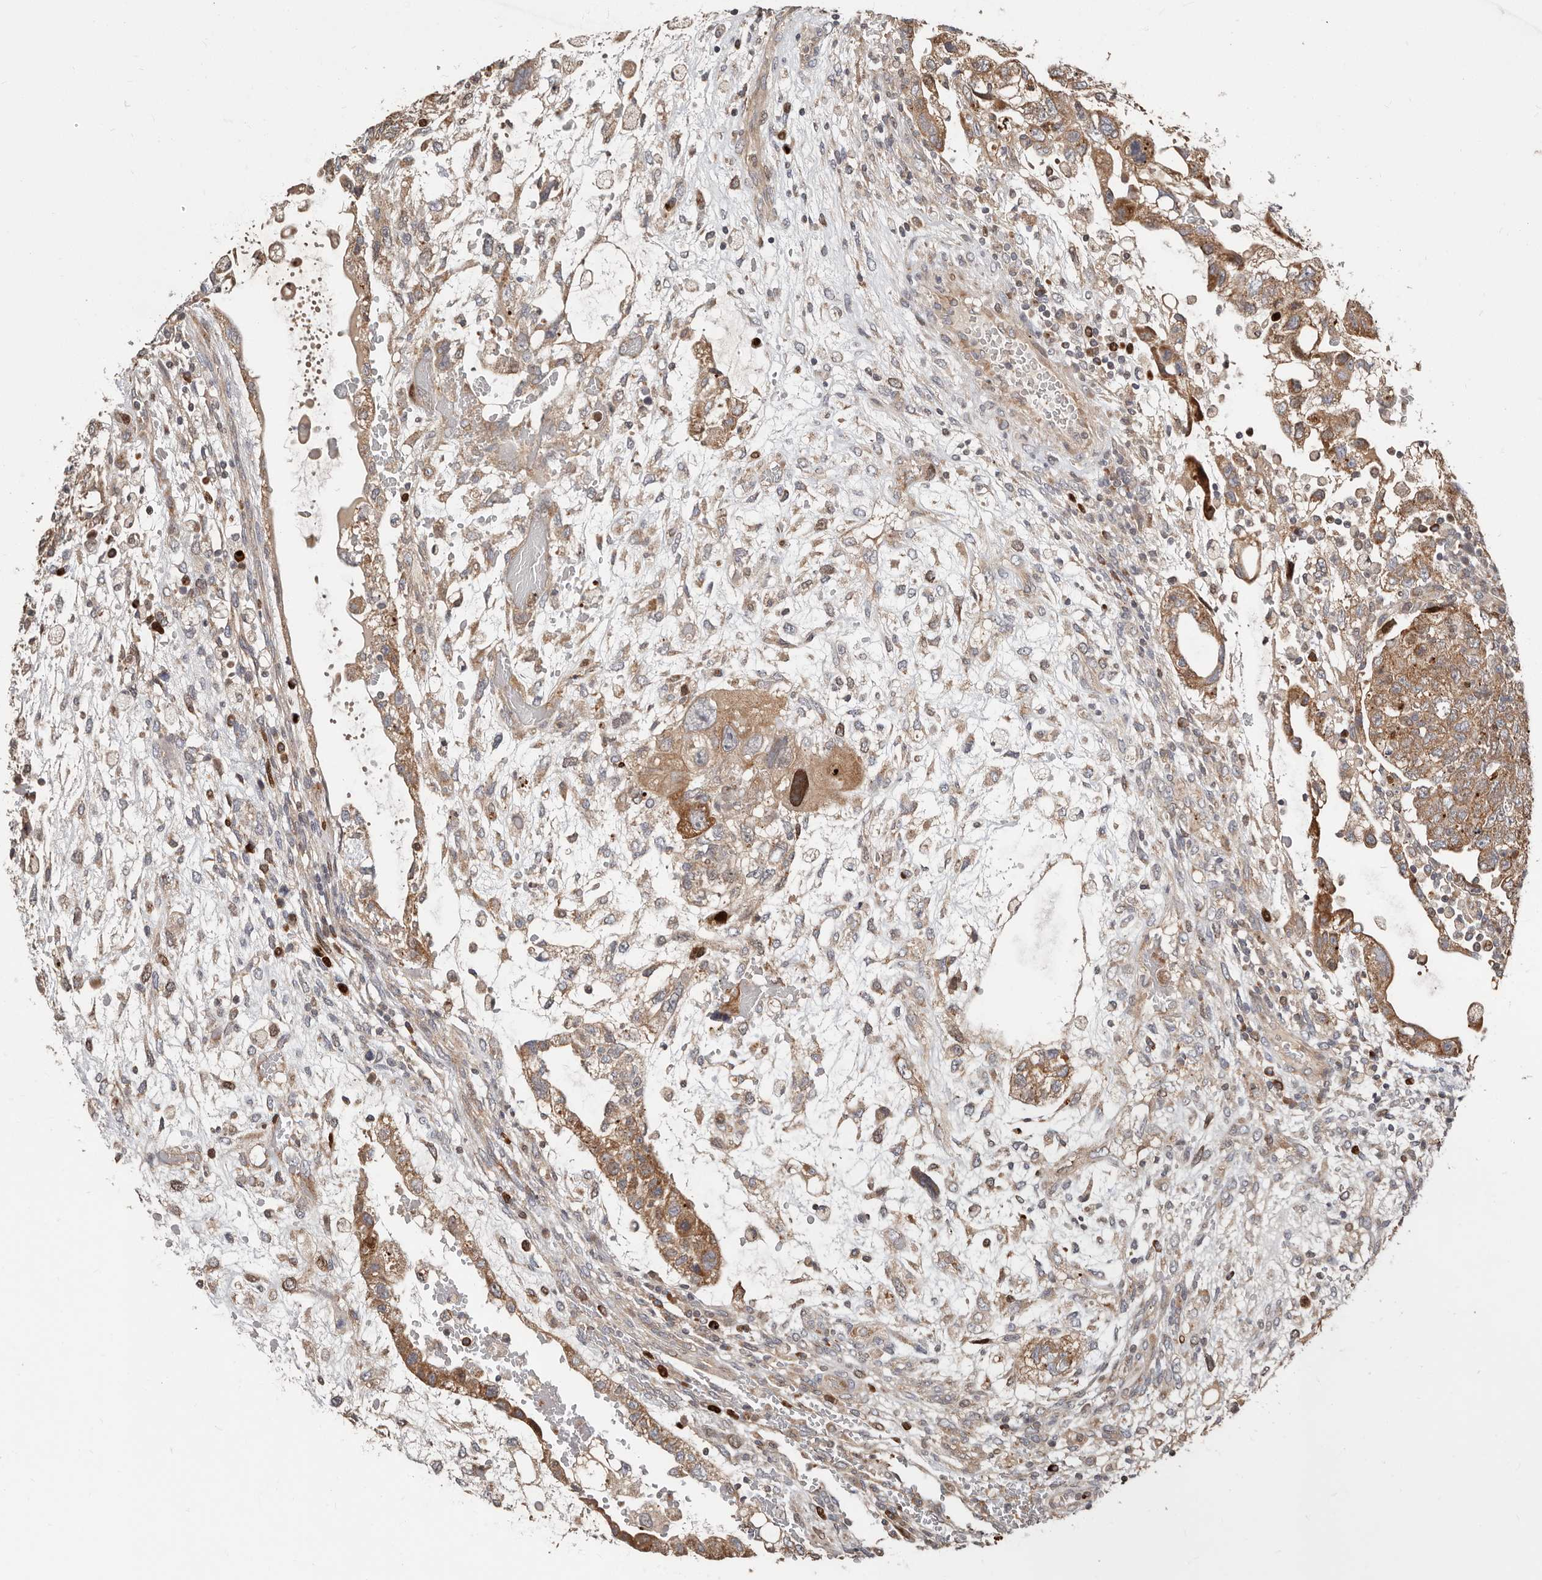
{"staining": {"intensity": "moderate", "quantity": ">75%", "location": "cytoplasmic/membranous"}, "tissue": "testis cancer", "cell_type": "Tumor cells", "image_type": "cancer", "snomed": [{"axis": "morphology", "description": "Carcinoma, Embryonal, NOS"}, {"axis": "topography", "description": "Testis"}], "caption": "Brown immunohistochemical staining in human testis cancer (embryonal carcinoma) shows moderate cytoplasmic/membranous expression in approximately >75% of tumor cells. (brown staining indicates protein expression, while blue staining denotes nuclei).", "gene": "SMYD4", "patient": {"sex": "male", "age": 36}}